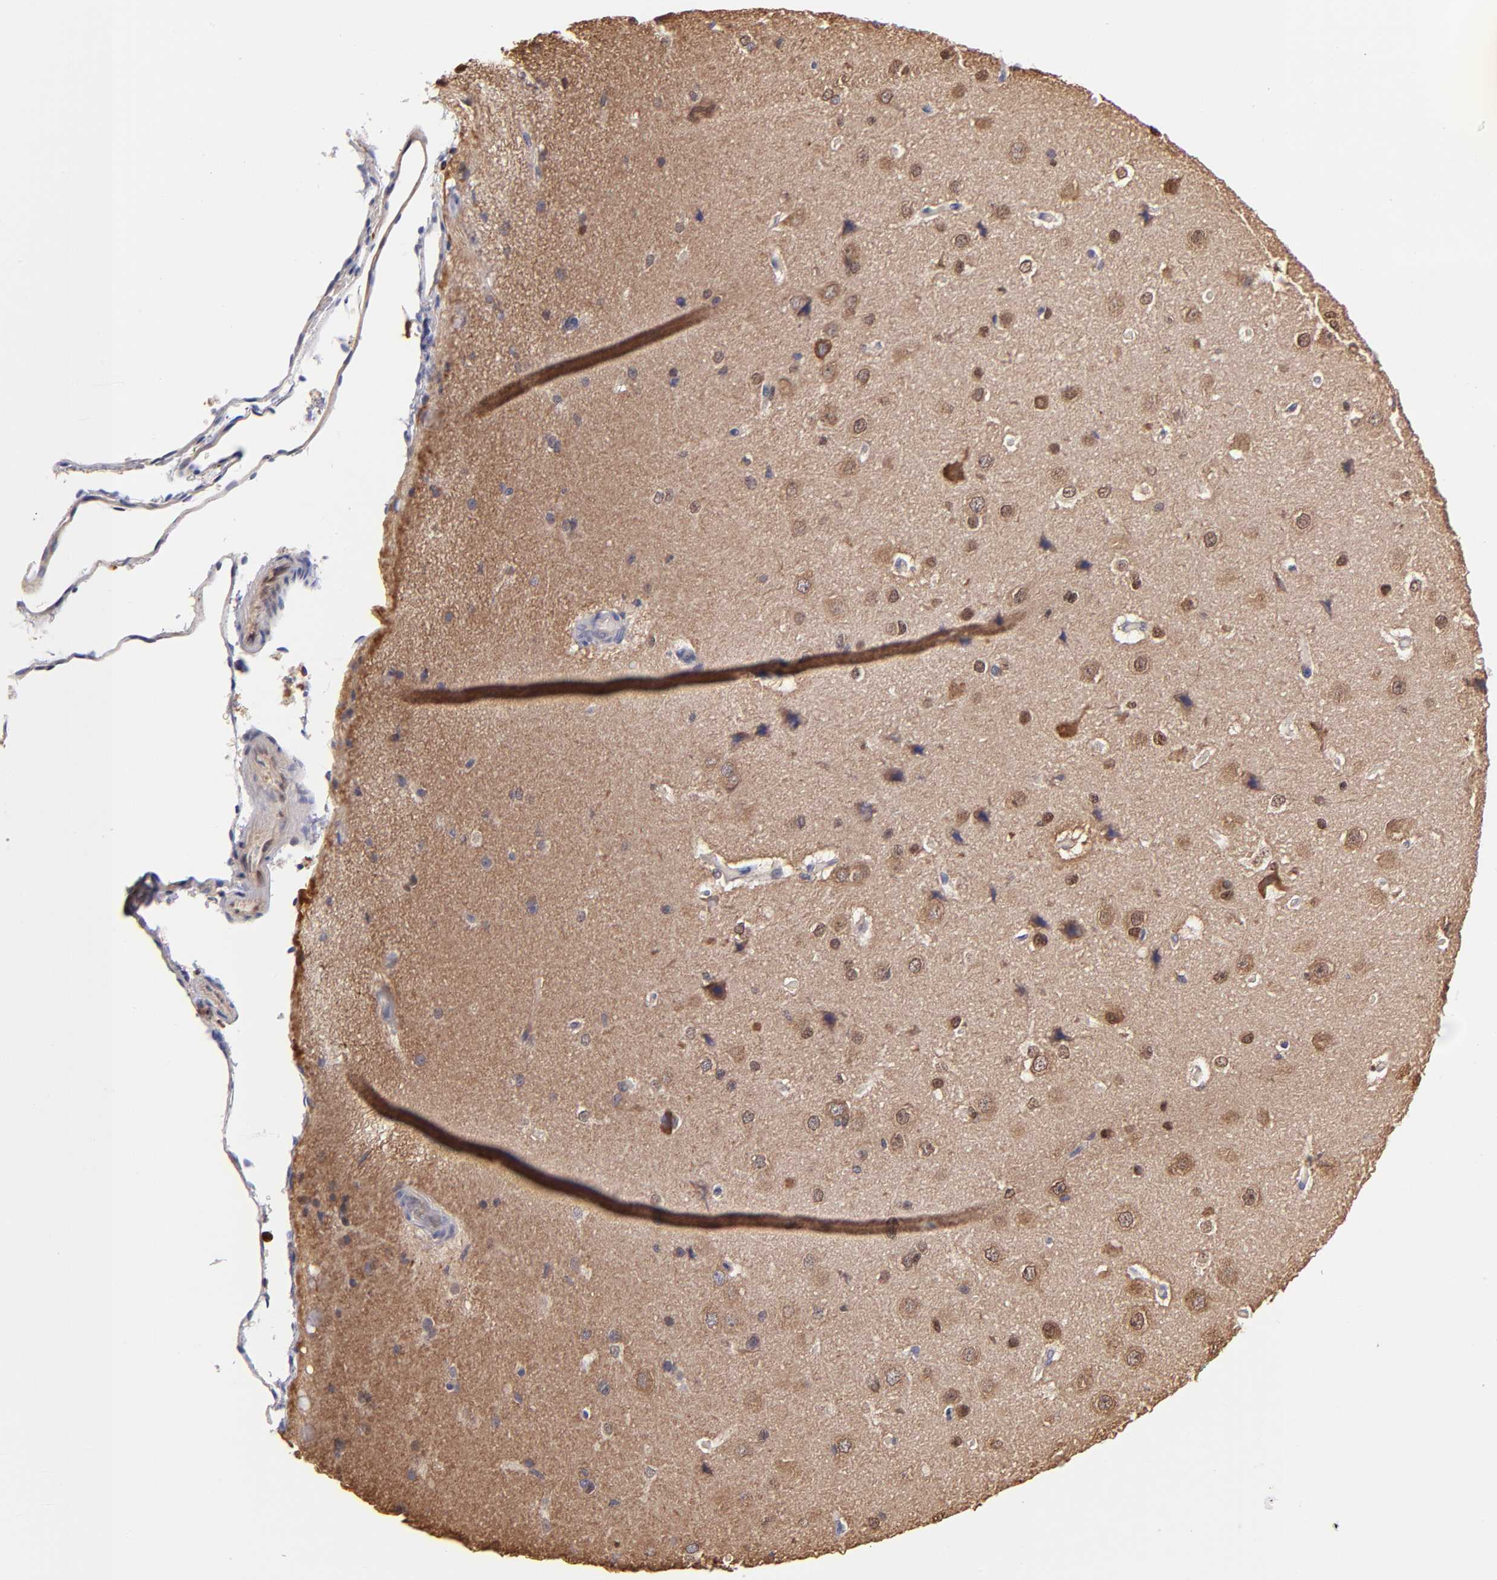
{"staining": {"intensity": "moderate", "quantity": ">75%", "location": "cytoplasmic/membranous"}, "tissue": "cerebral cortex", "cell_type": "Endothelial cells", "image_type": "normal", "snomed": [{"axis": "morphology", "description": "Normal tissue, NOS"}, {"axis": "topography", "description": "Cerebral cortex"}], "caption": "The micrograph demonstrates staining of normal cerebral cortex, revealing moderate cytoplasmic/membranous protein expression (brown color) within endothelial cells. The staining was performed using DAB (3,3'-diaminobenzidine), with brown indicating positive protein expression. Nuclei are stained blue with hematoxylin.", "gene": "YWHAB", "patient": {"sex": "female", "age": 45}}